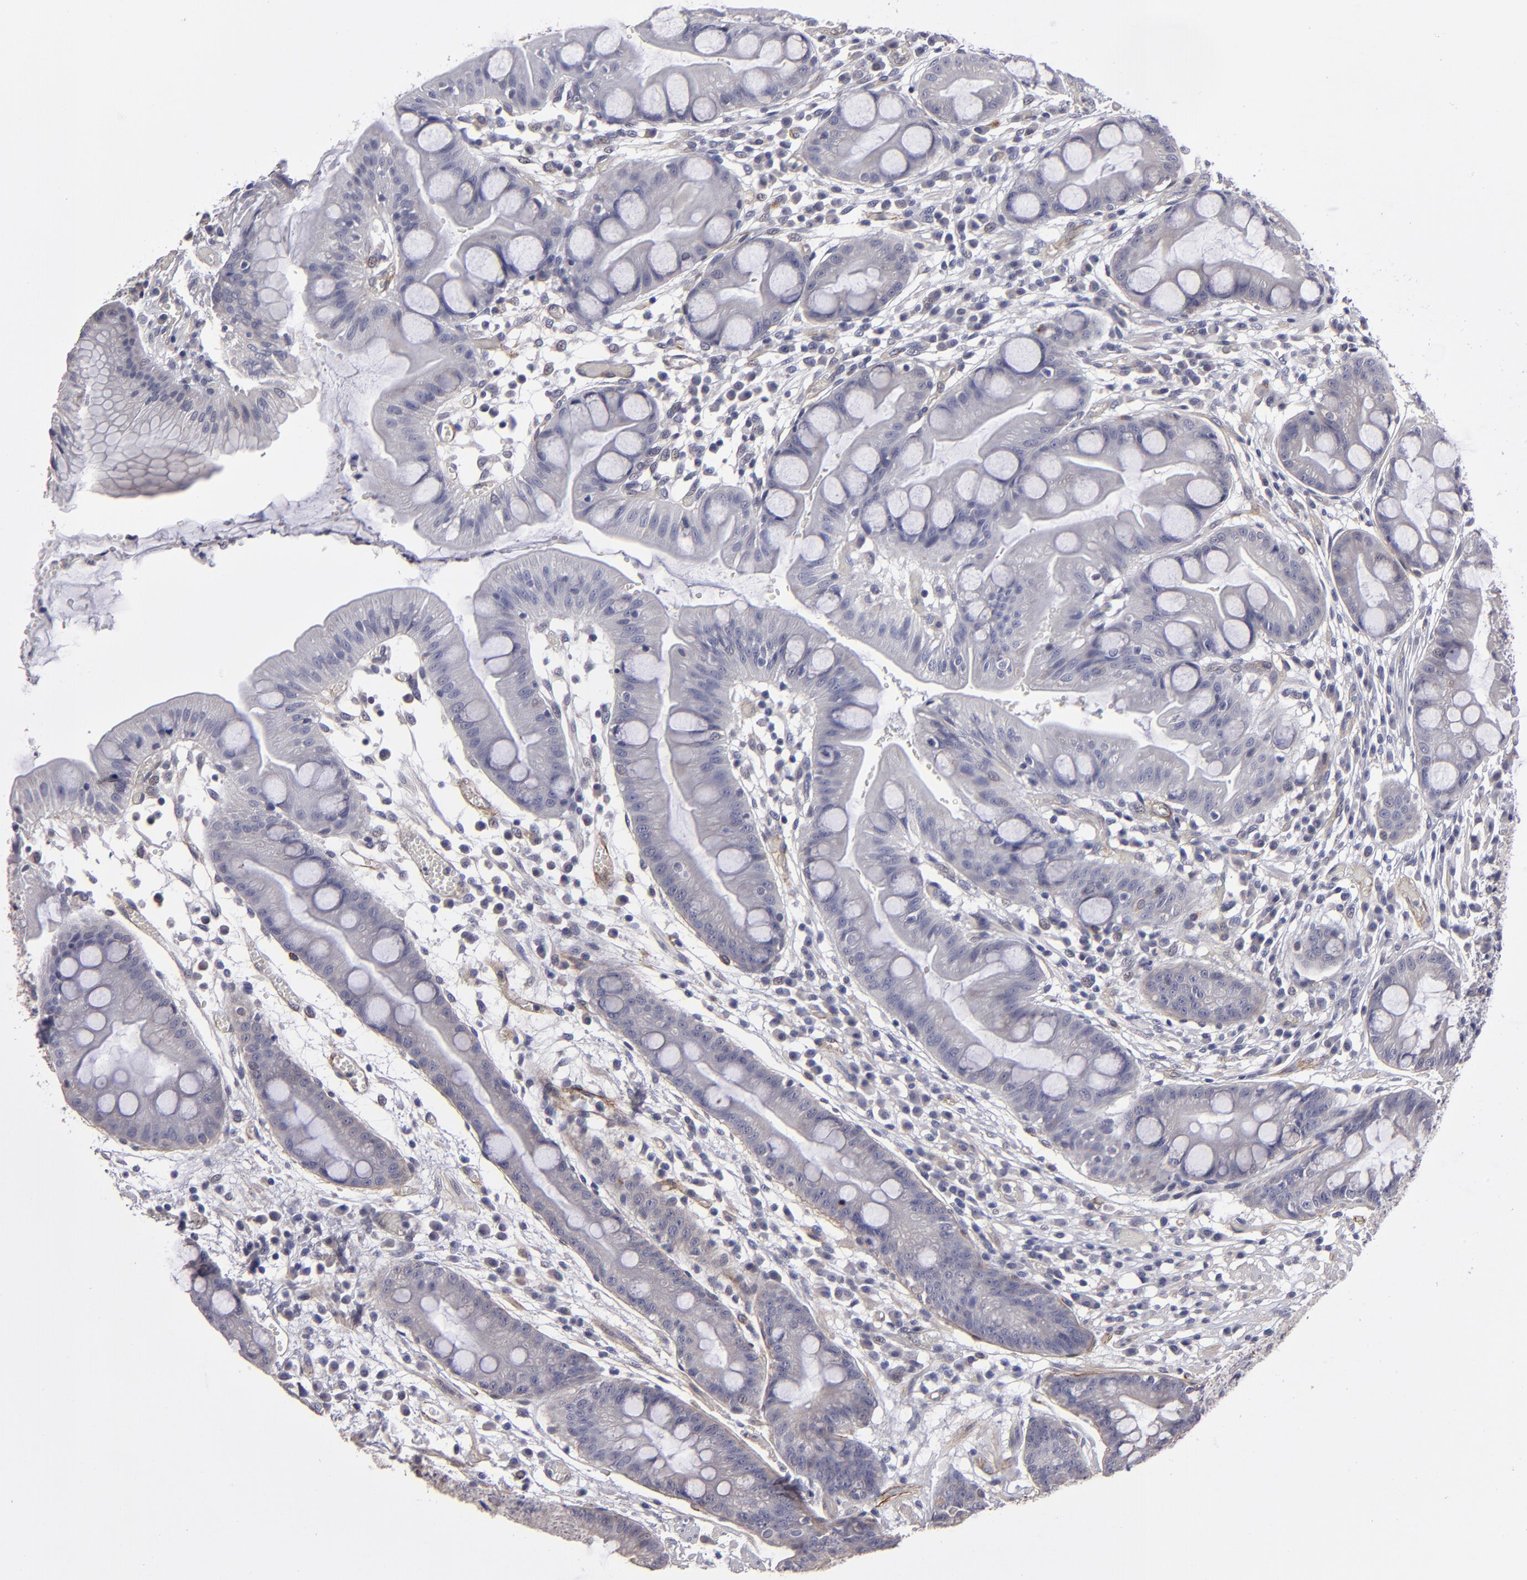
{"staining": {"intensity": "weak", "quantity": "25%-75%", "location": "cytoplasmic/membranous"}, "tissue": "stomach", "cell_type": "Glandular cells", "image_type": "normal", "snomed": [{"axis": "morphology", "description": "Normal tissue, NOS"}, {"axis": "morphology", "description": "Inflammation, NOS"}, {"axis": "topography", "description": "Stomach, lower"}], "caption": "This is a histology image of IHC staining of benign stomach, which shows weak staining in the cytoplasmic/membranous of glandular cells.", "gene": "ZNF175", "patient": {"sex": "male", "age": 59}}